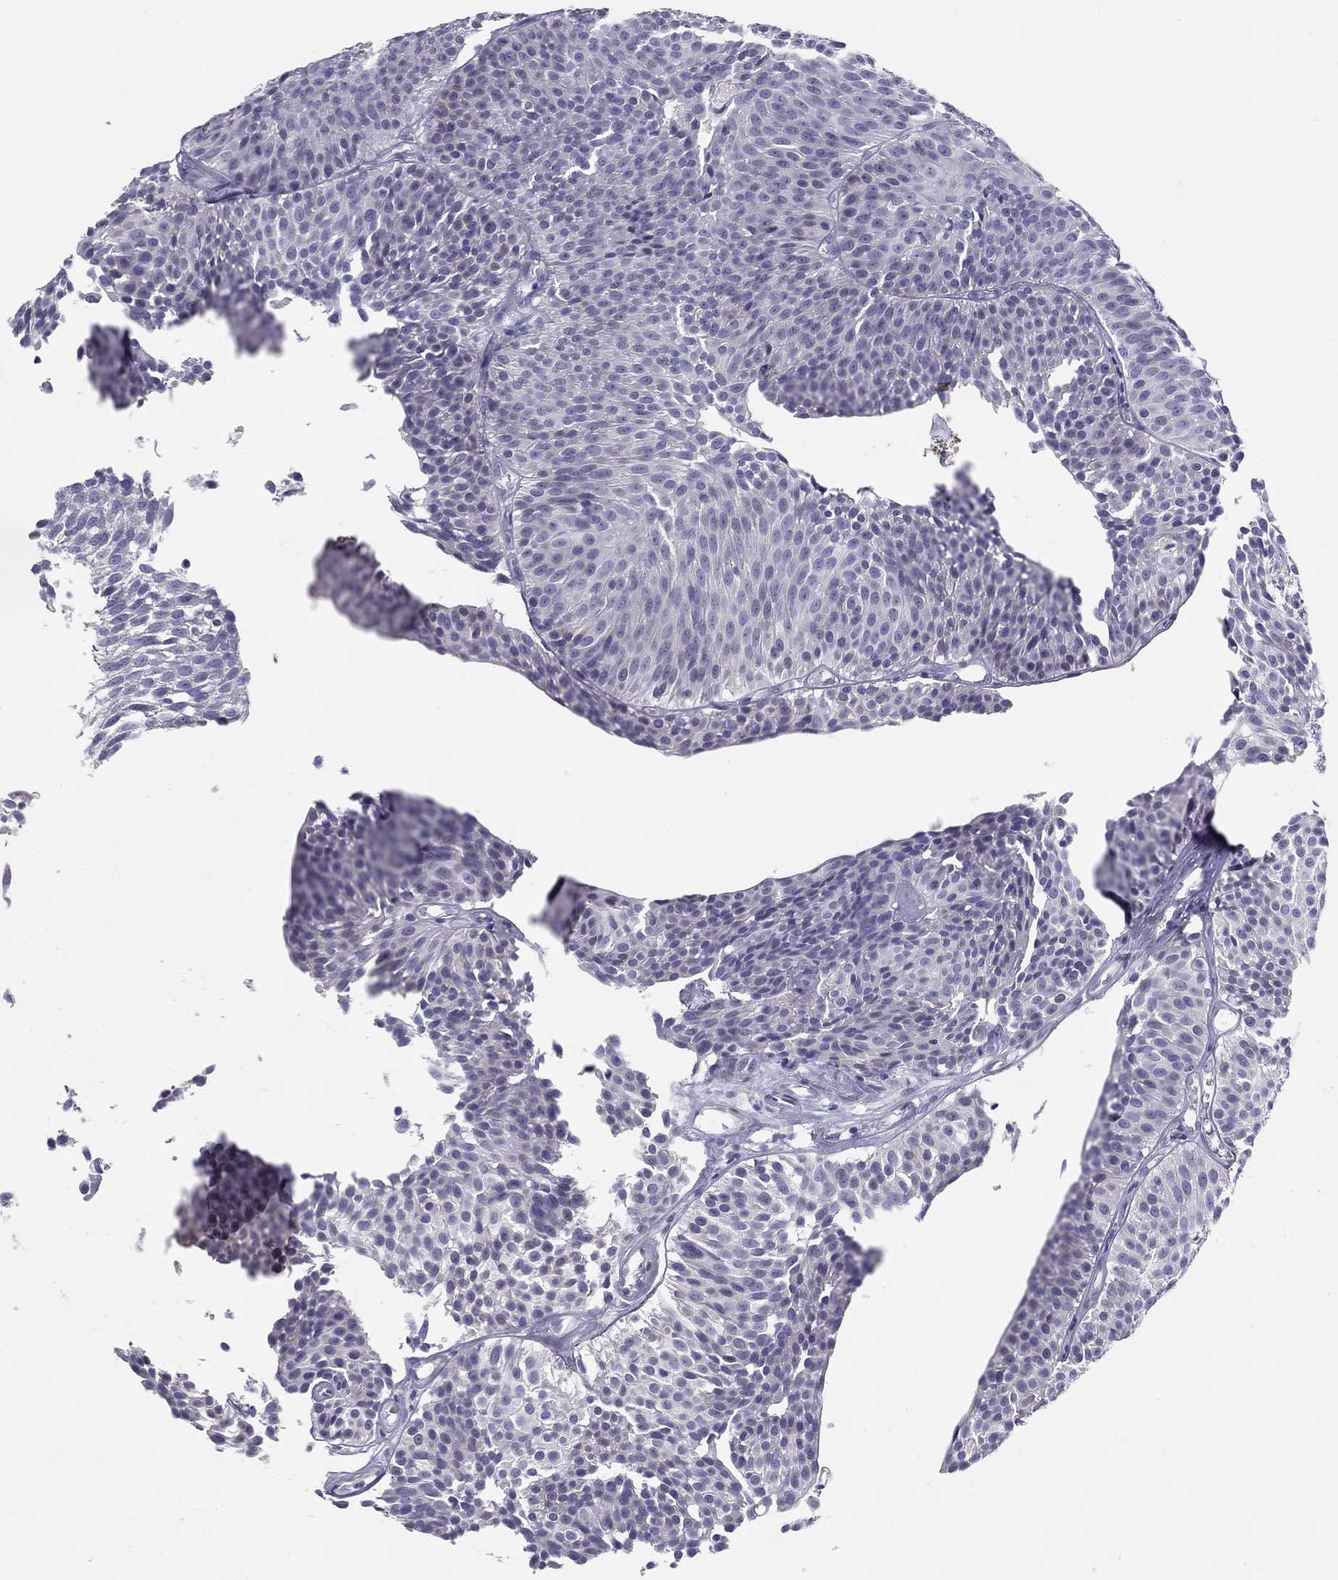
{"staining": {"intensity": "negative", "quantity": "none", "location": "none"}, "tissue": "urothelial cancer", "cell_type": "Tumor cells", "image_type": "cancer", "snomed": [{"axis": "morphology", "description": "Urothelial carcinoma, Low grade"}, {"axis": "topography", "description": "Urinary bladder"}], "caption": "Tumor cells show no significant protein expression in urothelial cancer. (Stains: DAB IHC with hematoxylin counter stain, Microscopy: brightfield microscopy at high magnification).", "gene": "KCNV2", "patient": {"sex": "male", "age": 63}}